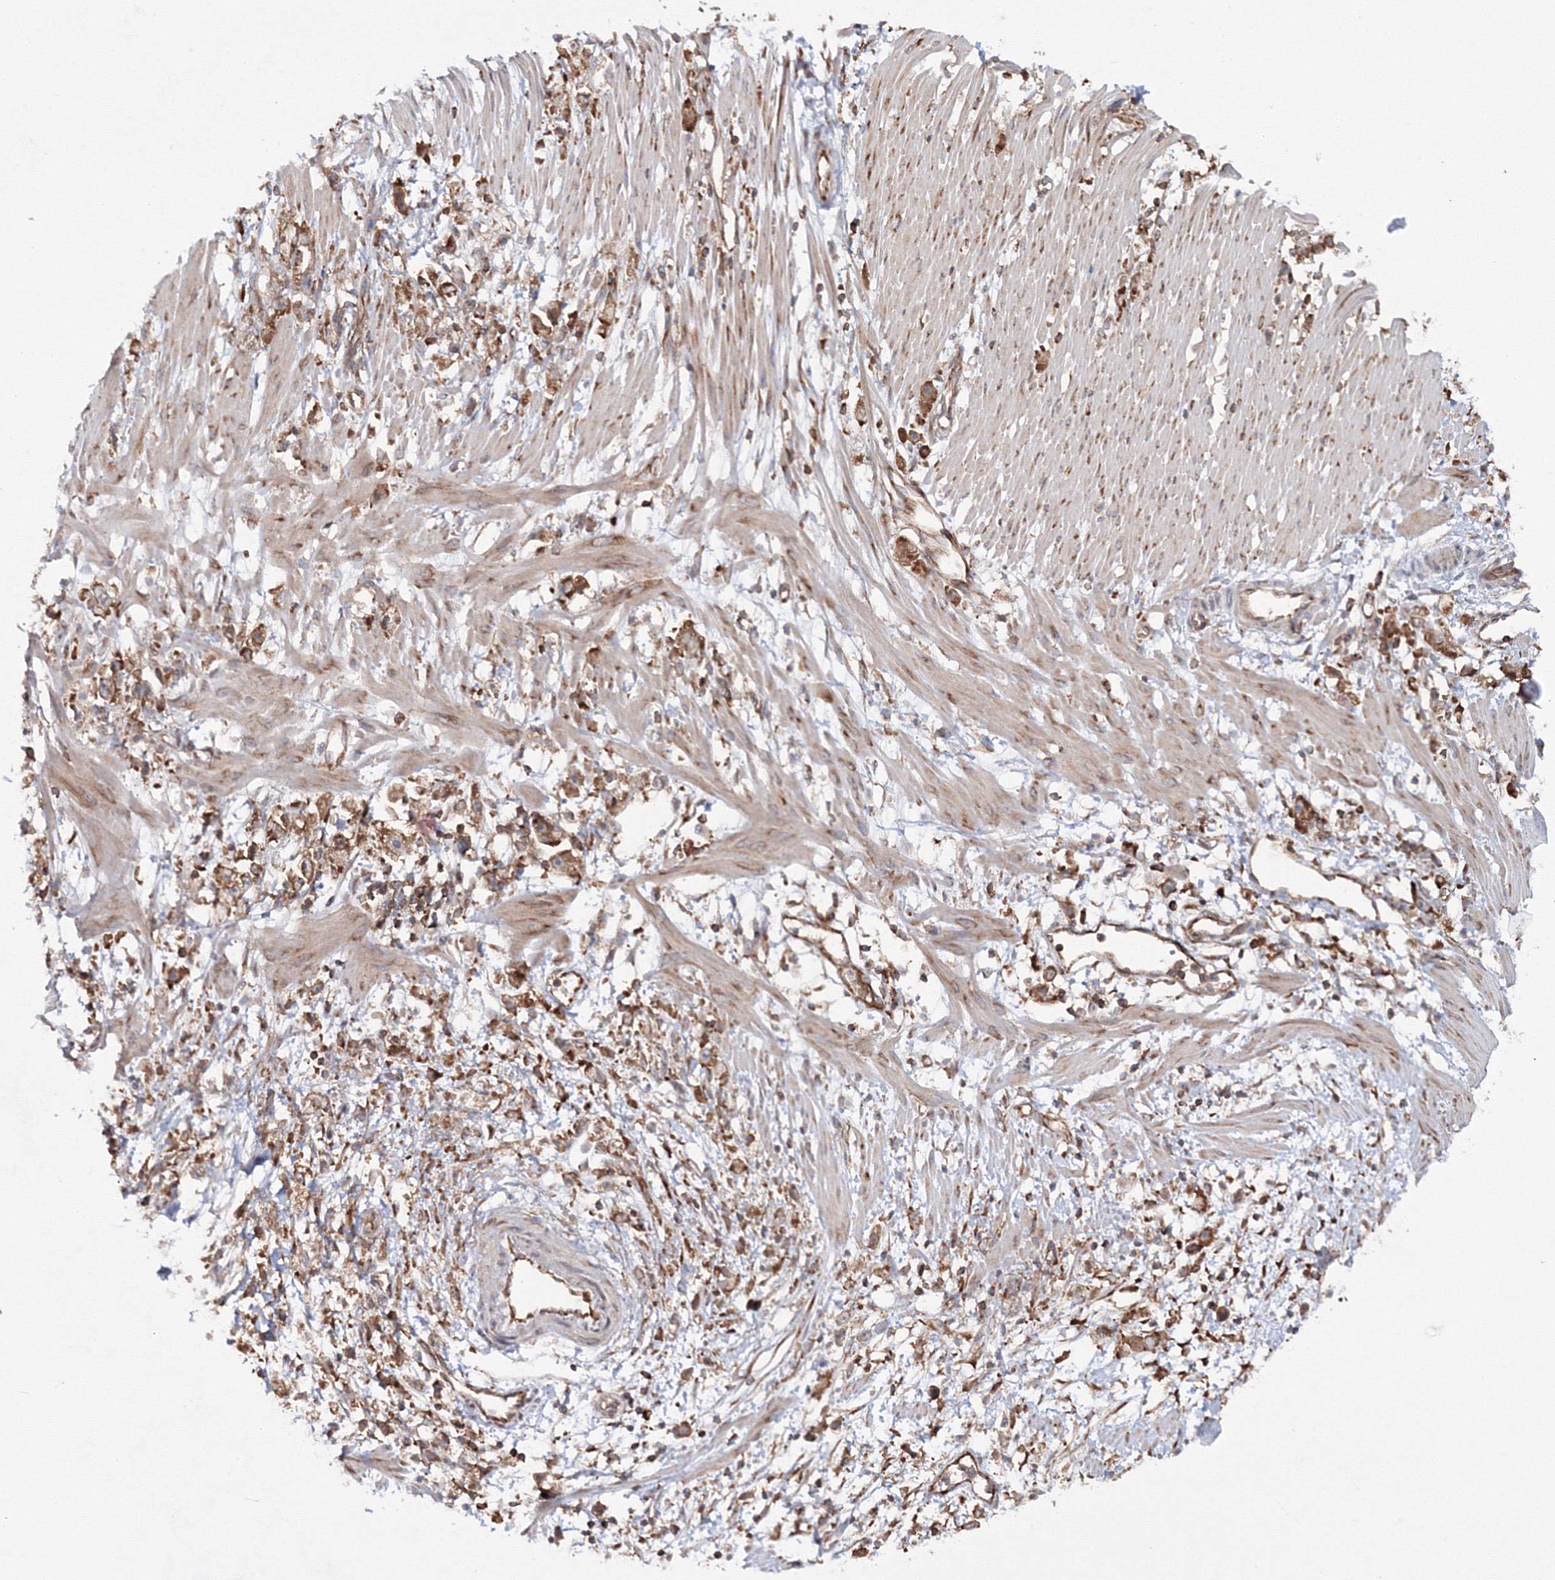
{"staining": {"intensity": "moderate", "quantity": ">75%", "location": "cytoplasmic/membranous"}, "tissue": "stomach cancer", "cell_type": "Tumor cells", "image_type": "cancer", "snomed": [{"axis": "morphology", "description": "Adenocarcinoma, NOS"}, {"axis": "topography", "description": "Stomach"}], "caption": "Stomach cancer (adenocarcinoma) stained with immunohistochemistry (IHC) displays moderate cytoplasmic/membranous staining in about >75% of tumor cells.", "gene": "HARS1", "patient": {"sex": "female", "age": 59}}